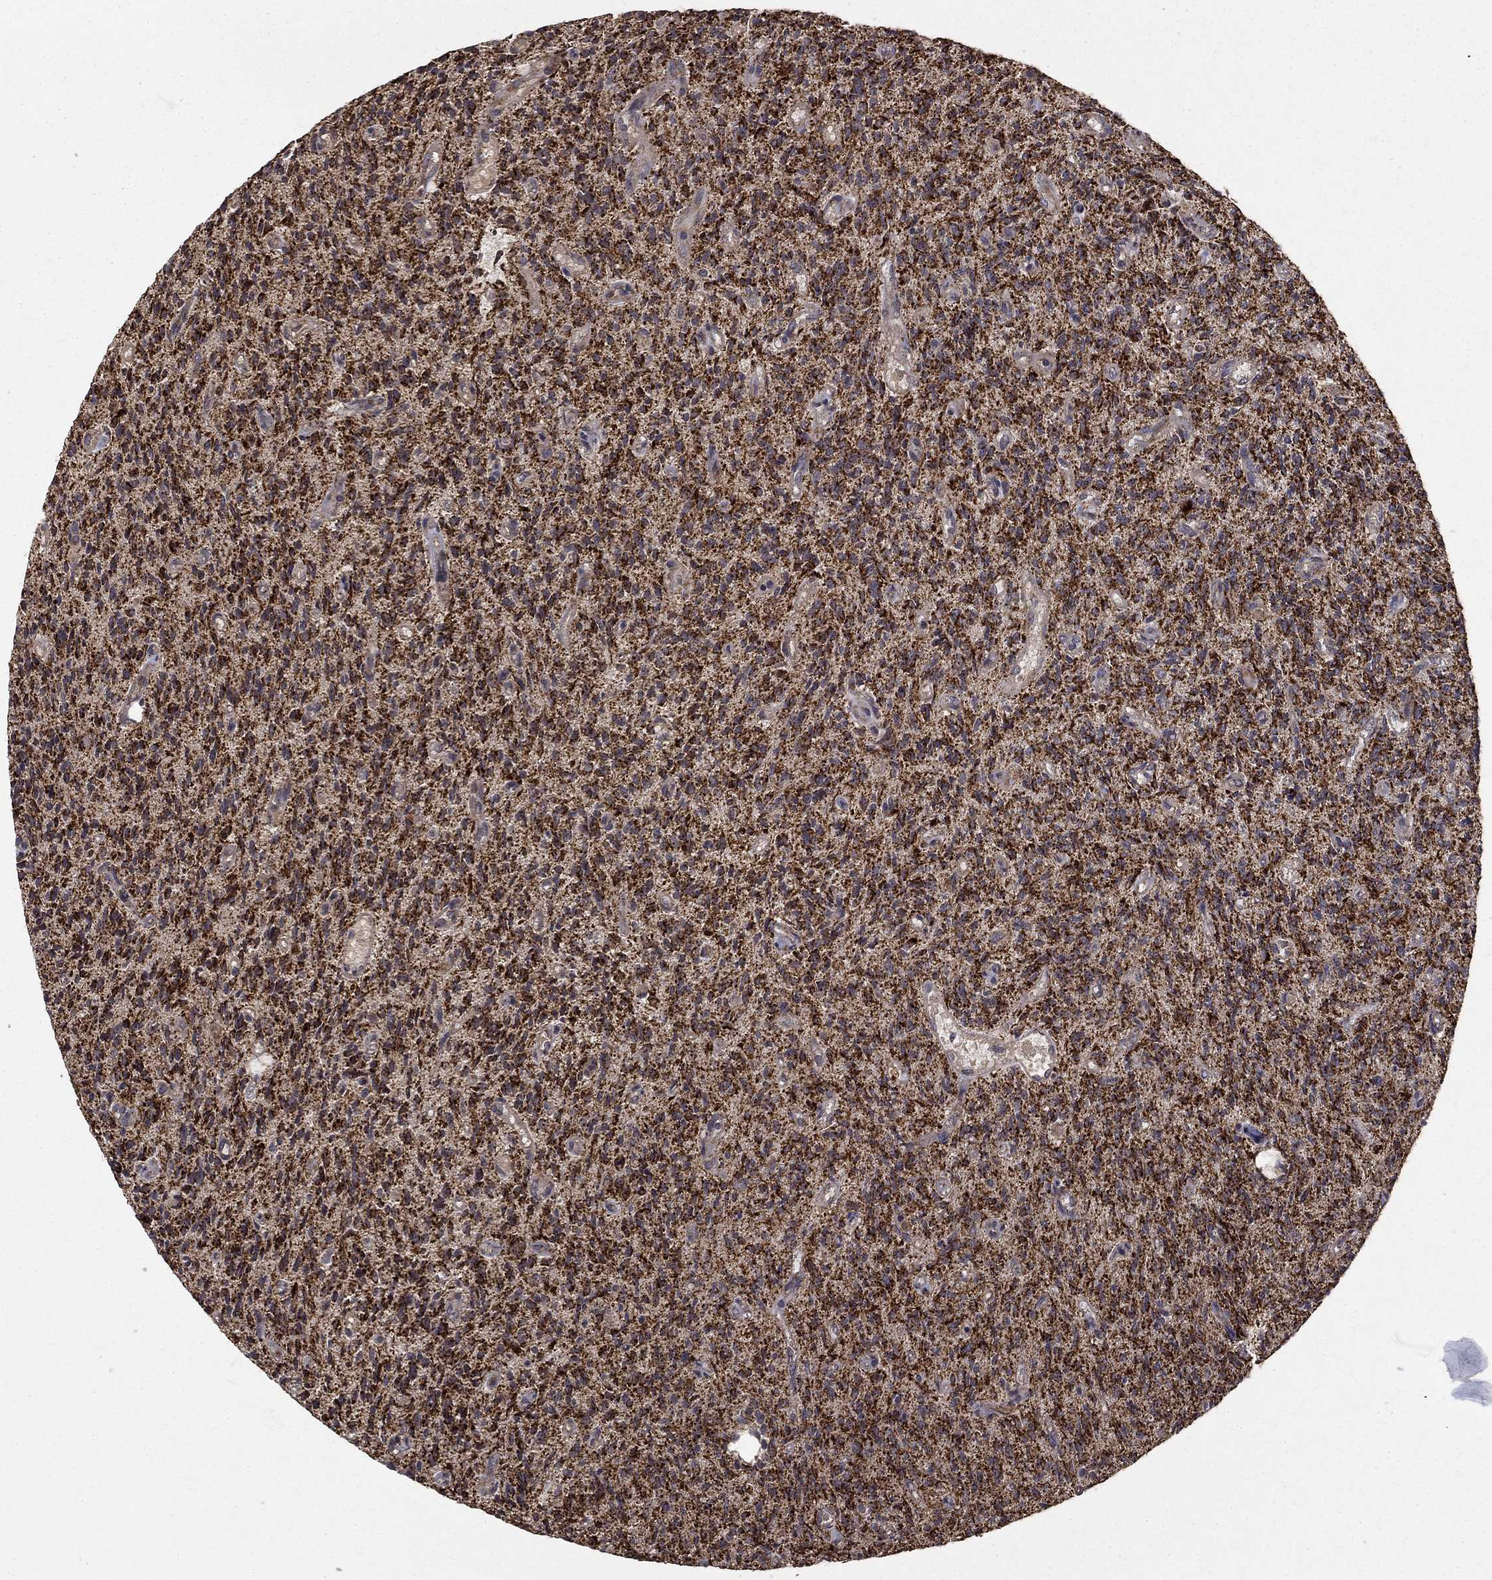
{"staining": {"intensity": "strong", "quantity": ">75%", "location": "cytoplasmic/membranous"}, "tissue": "glioma", "cell_type": "Tumor cells", "image_type": "cancer", "snomed": [{"axis": "morphology", "description": "Glioma, malignant, High grade"}, {"axis": "topography", "description": "Brain"}], "caption": "Protein expression analysis of malignant glioma (high-grade) reveals strong cytoplasmic/membranous positivity in about >75% of tumor cells.", "gene": "GCSH", "patient": {"sex": "male", "age": 64}}